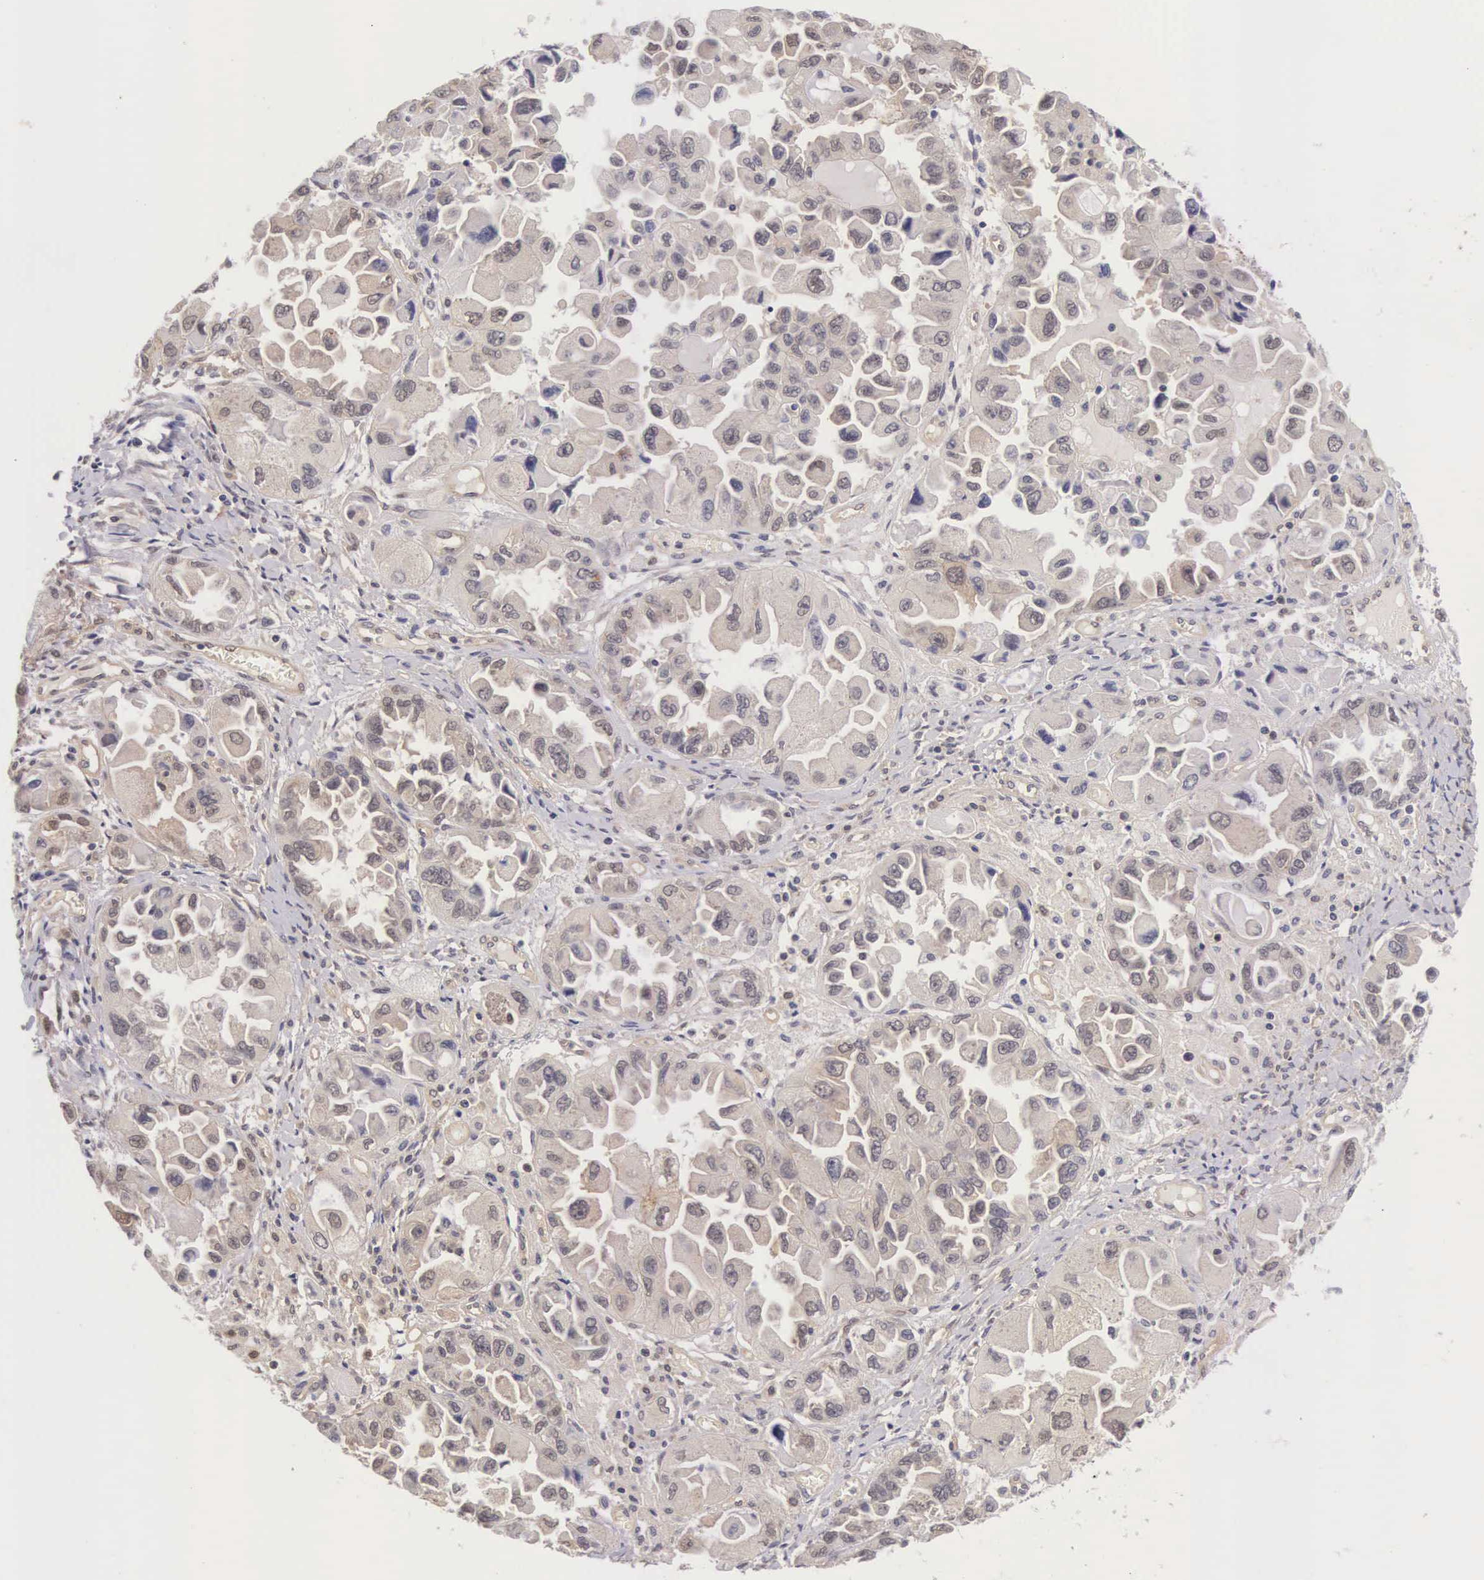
{"staining": {"intensity": "weak", "quantity": "25%-75%", "location": "cytoplasmic/membranous"}, "tissue": "ovarian cancer", "cell_type": "Tumor cells", "image_type": "cancer", "snomed": [{"axis": "morphology", "description": "Cystadenocarcinoma, serous, NOS"}, {"axis": "topography", "description": "Ovary"}], "caption": "Tumor cells exhibit low levels of weak cytoplasmic/membranous expression in approximately 25%-75% of cells in human ovarian serous cystadenocarcinoma.", "gene": "IGBP1", "patient": {"sex": "female", "age": 84}}